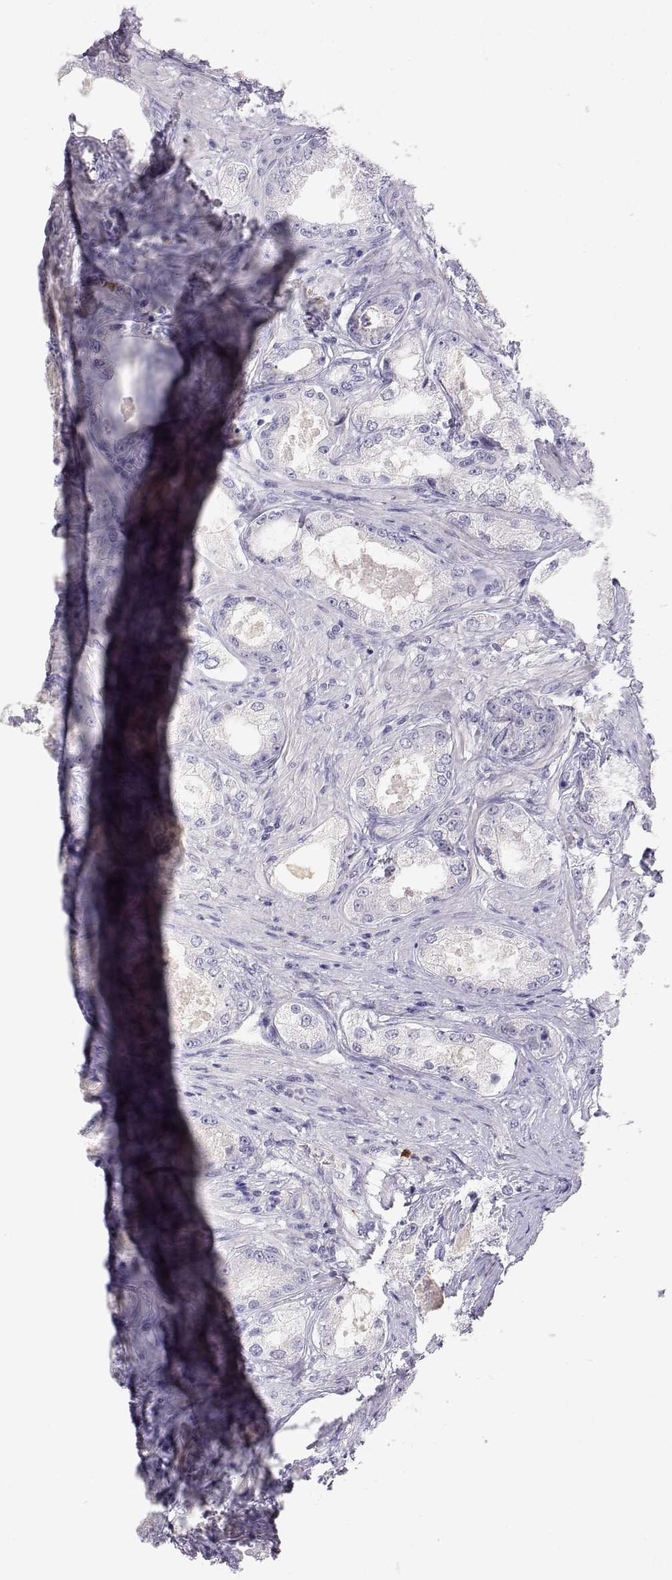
{"staining": {"intensity": "negative", "quantity": "none", "location": "none"}, "tissue": "prostate cancer", "cell_type": "Tumor cells", "image_type": "cancer", "snomed": [{"axis": "morphology", "description": "Adenocarcinoma, Low grade"}, {"axis": "topography", "description": "Prostate"}], "caption": "Protein analysis of prostate cancer exhibits no significant expression in tumor cells.", "gene": "CDHR1", "patient": {"sex": "male", "age": 68}}